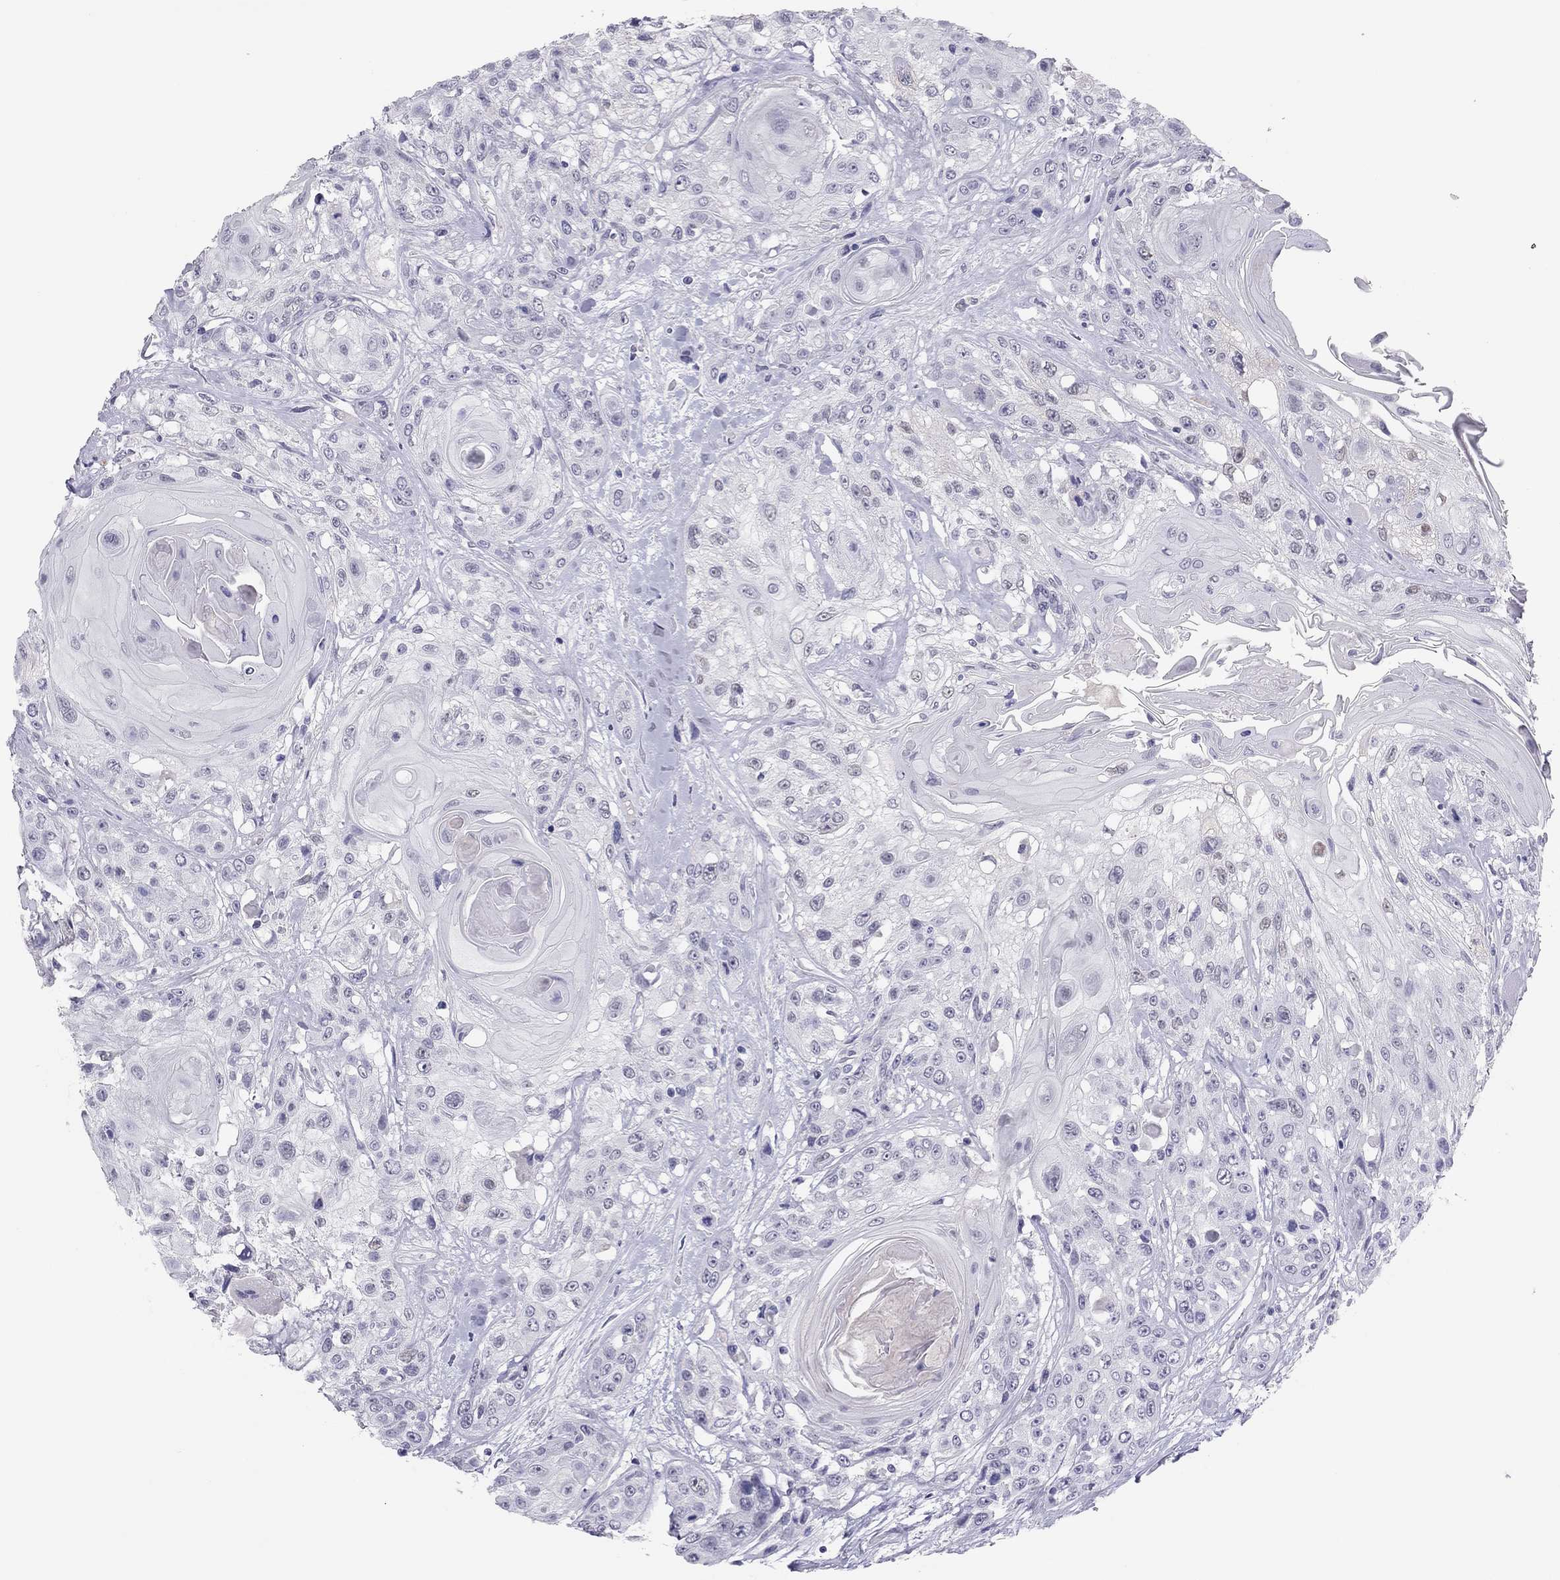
{"staining": {"intensity": "negative", "quantity": "none", "location": "none"}, "tissue": "head and neck cancer", "cell_type": "Tumor cells", "image_type": "cancer", "snomed": [{"axis": "morphology", "description": "Squamous cell carcinoma, NOS"}, {"axis": "topography", "description": "Head-Neck"}], "caption": "Tumor cells show no significant positivity in head and neck squamous cell carcinoma.", "gene": "PHOX2A", "patient": {"sex": "female", "age": 59}}